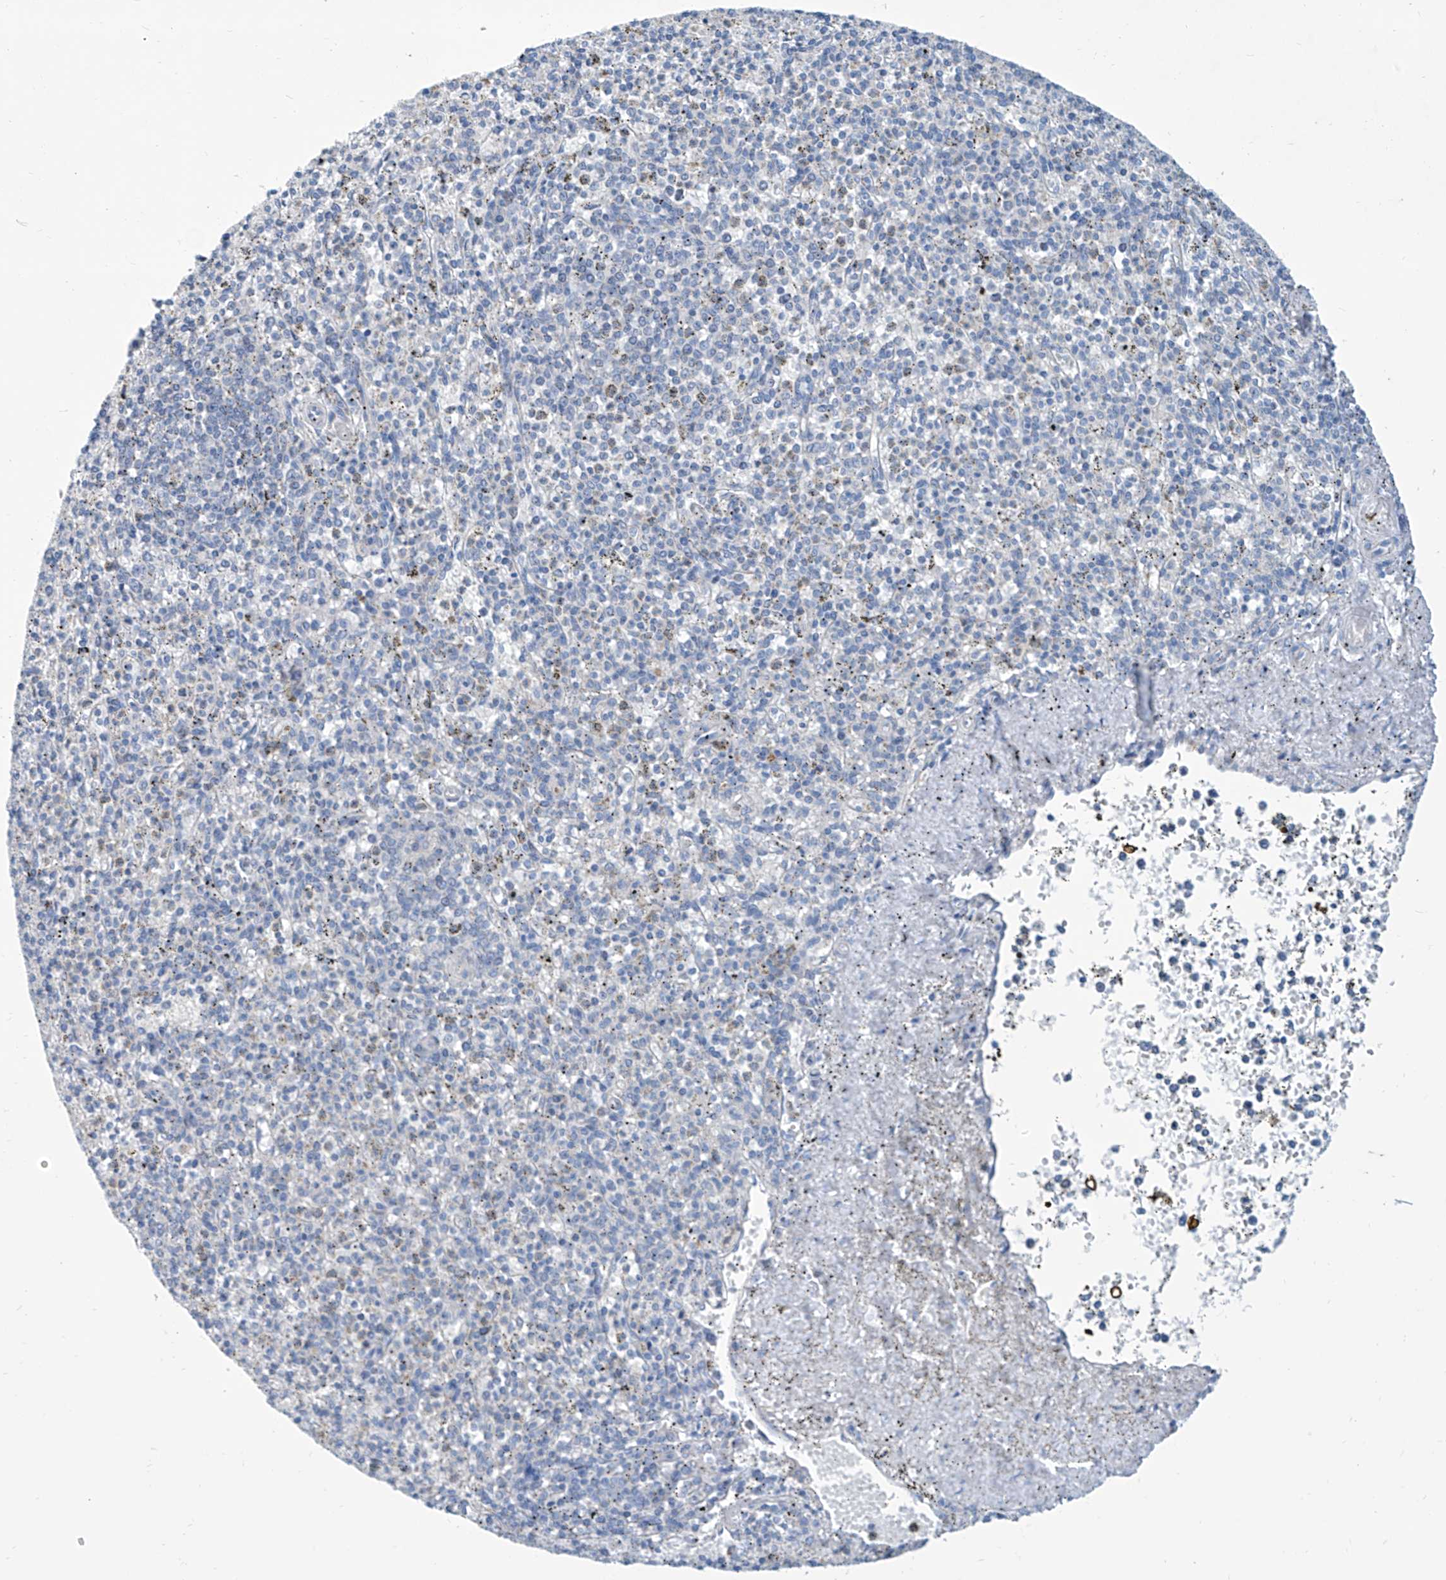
{"staining": {"intensity": "negative", "quantity": "none", "location": "none"}, "tissue": "spleen", "cell_type": "Cells in red pulp", "image_type": "normal", "snomed": [{"axis": "morphology", "description": "Normal tissue, NOS"}, {"axis": "topography", "description": "Spleen"}], "caption": "An image of human spleen is negative for staining in cells in red pulp. The staining was performed using DAB (3,3'-diaminobenzidine) to visualize the protein expression in brown, while the nuclei were stained in blue with hematoxylin (Magnification: 20x).", "gene": "ZNF519", "patient": {"sex": "male", "age": 72}}